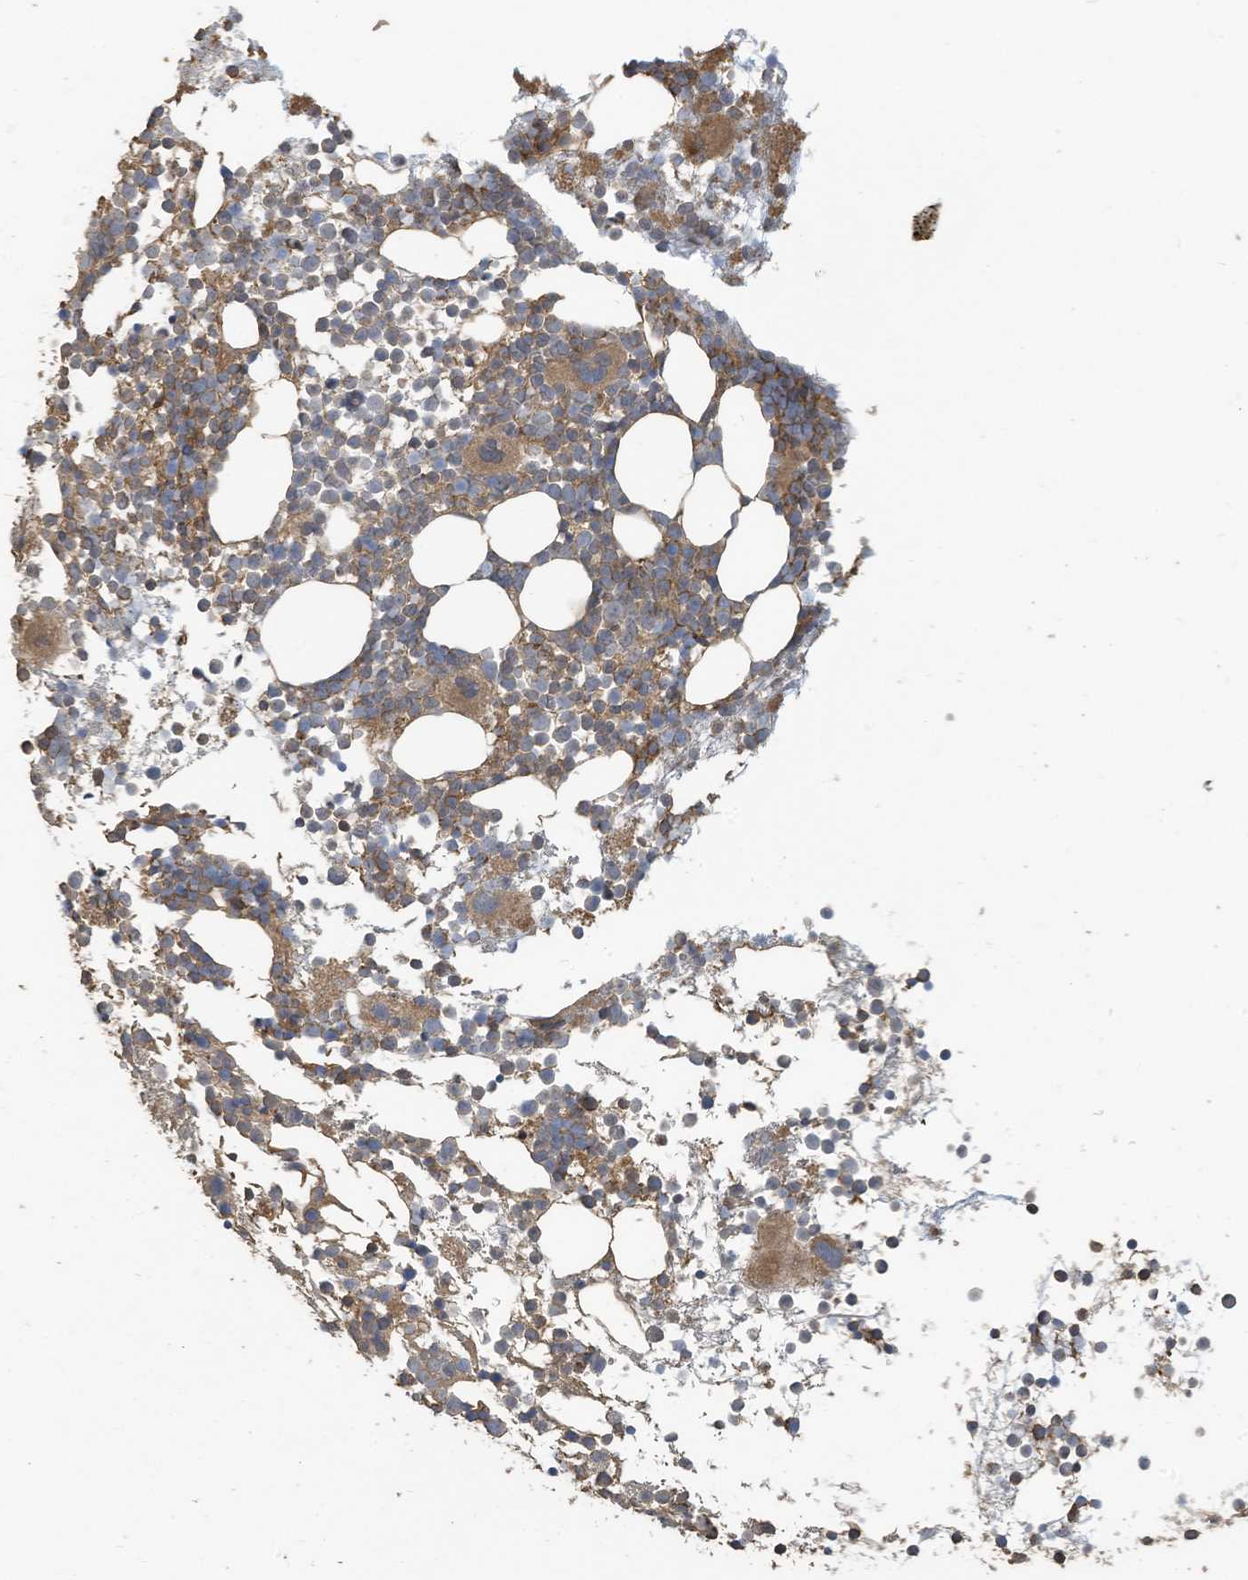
{"staining": {"intensity": "moderate", "quantity": "25%-75%", "location": "cytoplasmic/membranous"}, "tissue": "bone marrow", "cell_type": "Hematopoietic cells", "image_type": "normal", "snomed": [{"axis": "morphology", "description": "Normal tissue, NOS"}, {"axis": "topography", "description": "Bone marrow"}], "caption": "Protein expression analysis of benign human bone marrow reveals moderate cytoplasmic/membranous staining in about 25%-75% of hematopoietic cells.", "gene": "COX10", "patient": {"sex": "female", "age": 57}}